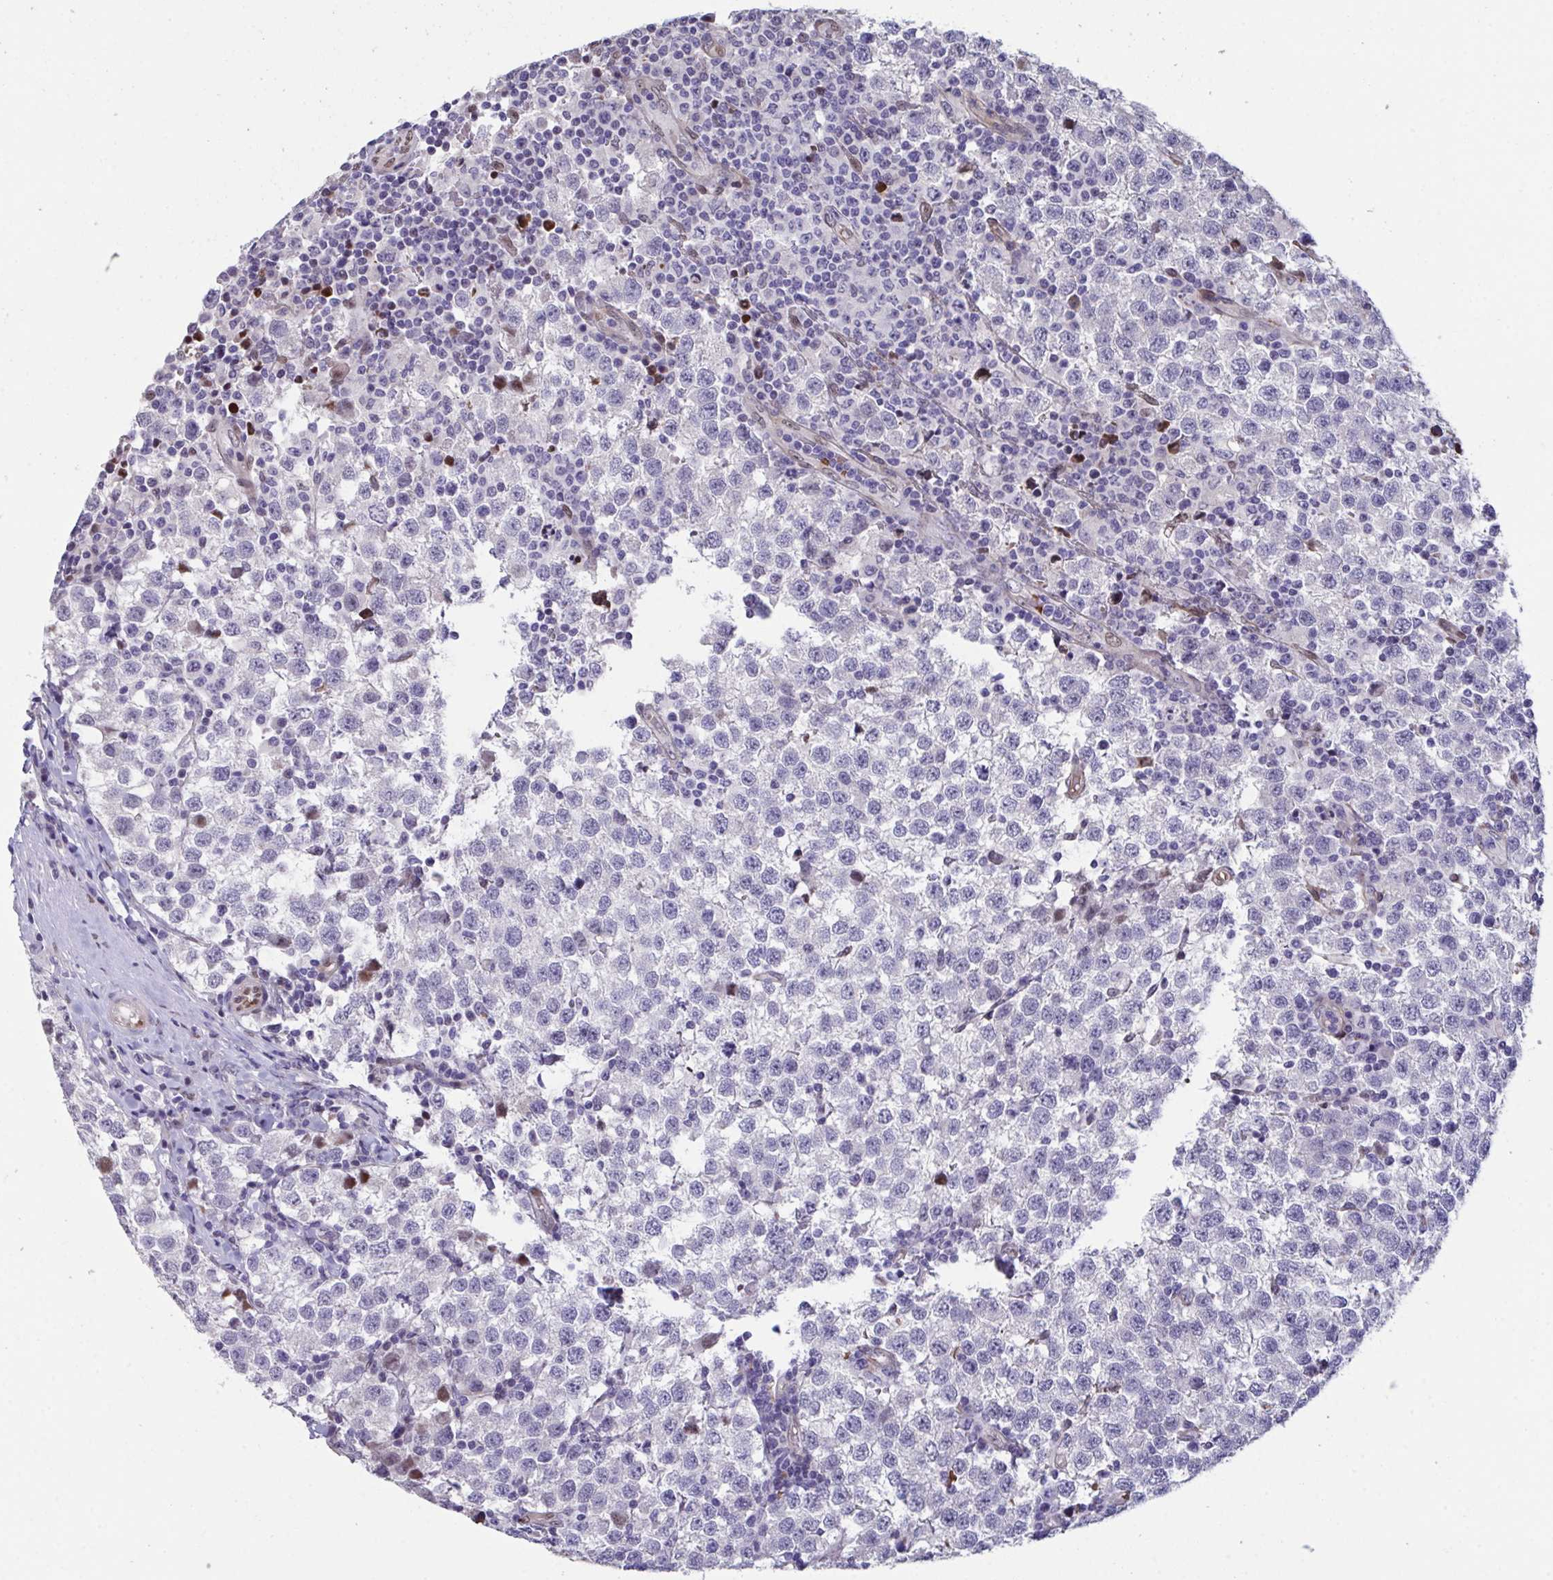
{"staining": {"intensity": "negative", "quantity": "none", "location": "none"}, "tissue": "testis cancer", "cell_type": "Tumor cells", "image_type": "cancer", "snomed": [{"axis": "morphology", "description": "Seminoma, NOS"}, {"axis": "topography", "description": "Testis"}], "caption": "Immunohistochemistry of human testis cancer reveals no expression in tumor cells.", "gene": "PELI2", "patient": {"sex": "male", "age": 34}}